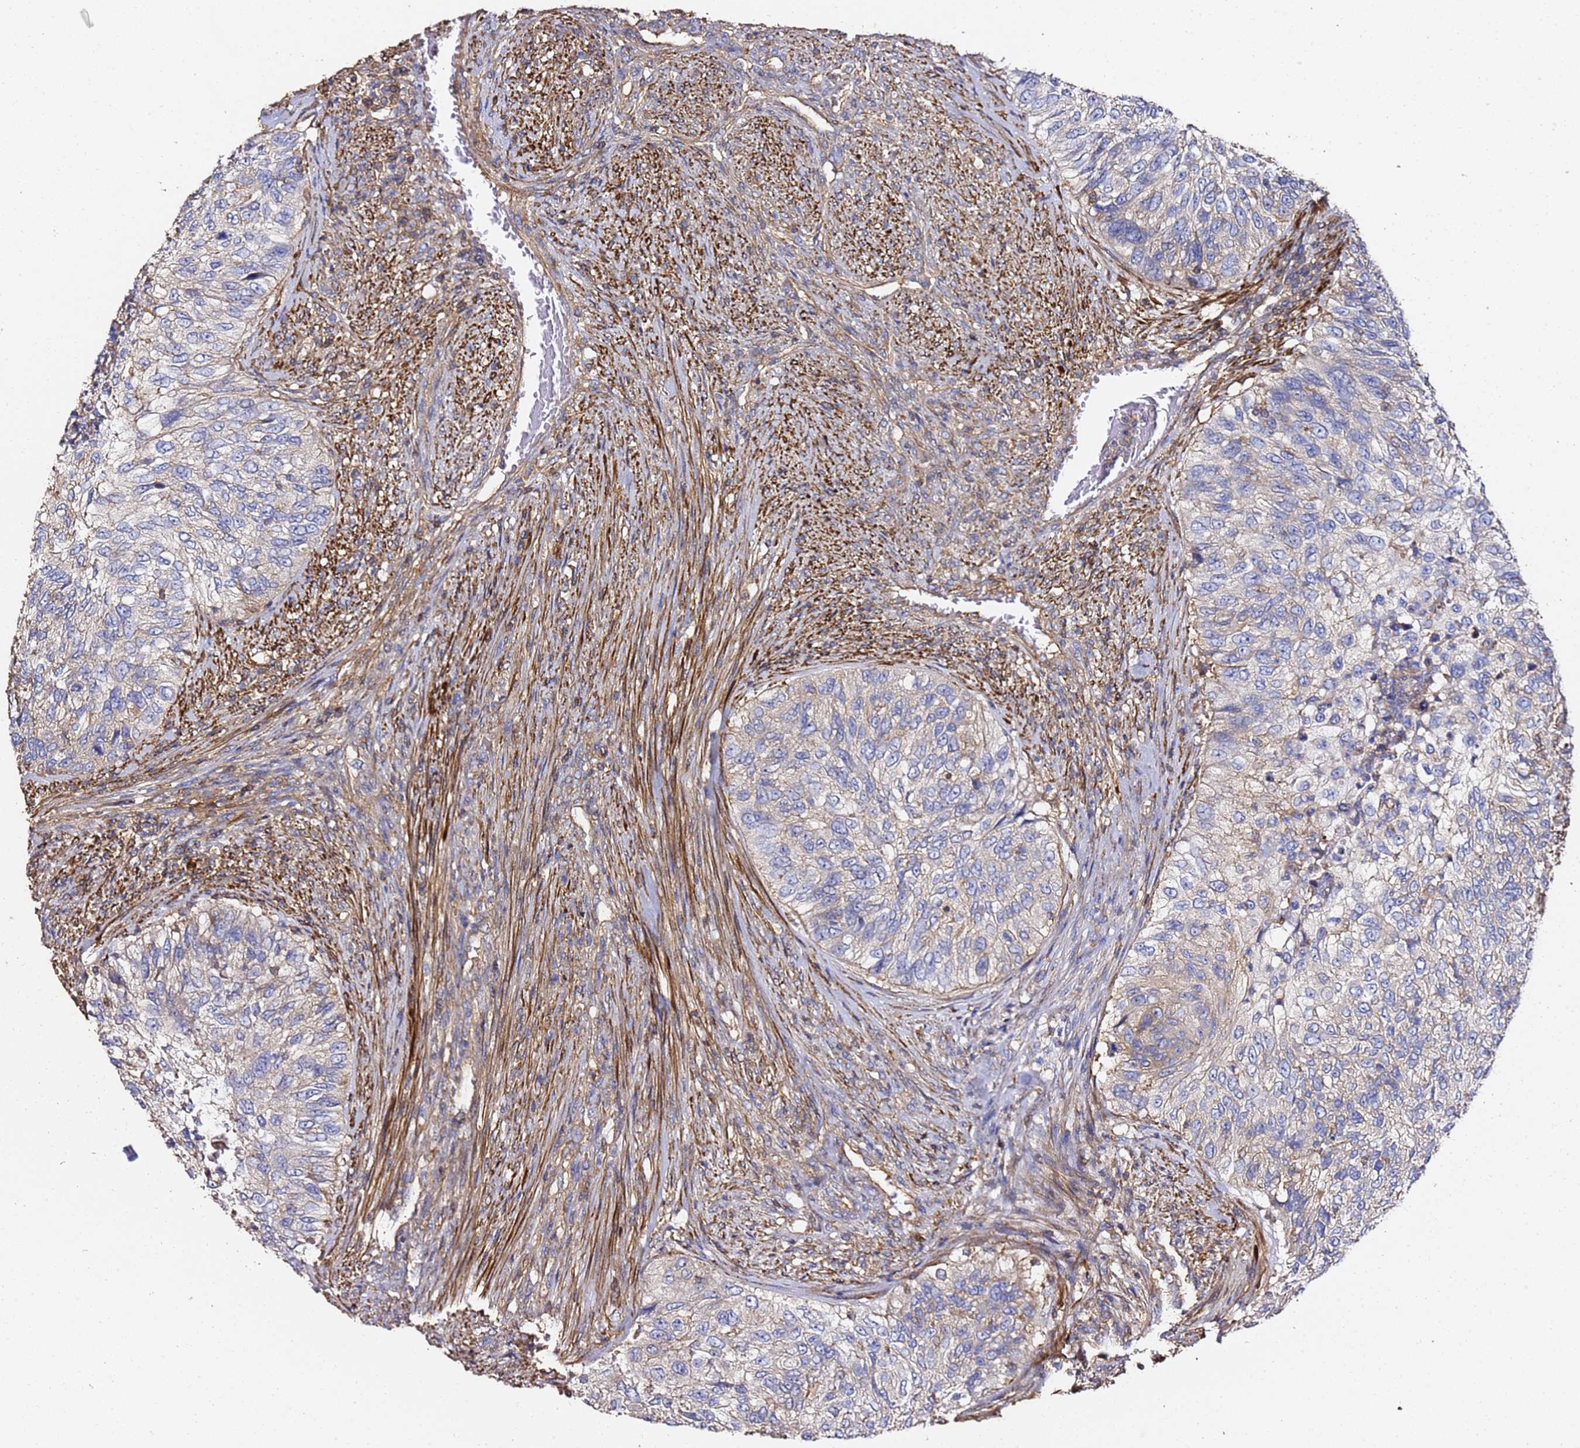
{"staining": {"intensity": "weak", "quantity": "<25%", "location": "cytoplasmic/membranous"}, "tissue": "urothelial cancer", "cell_type": "Tumor cells", "image_type": "cancer", "snomed": [{"axis": "morphology", "description": "Urothelial carcinoma, High grade"}, {"axis": "topography", "description": "Urinary bladder"}], "caption": "Urothelial cancer was stained to show a protein in brown. There is no significant staining in tumor cells.", "gene": "ZFP36L2", "patient": {"sex": "female", "age": 60}}